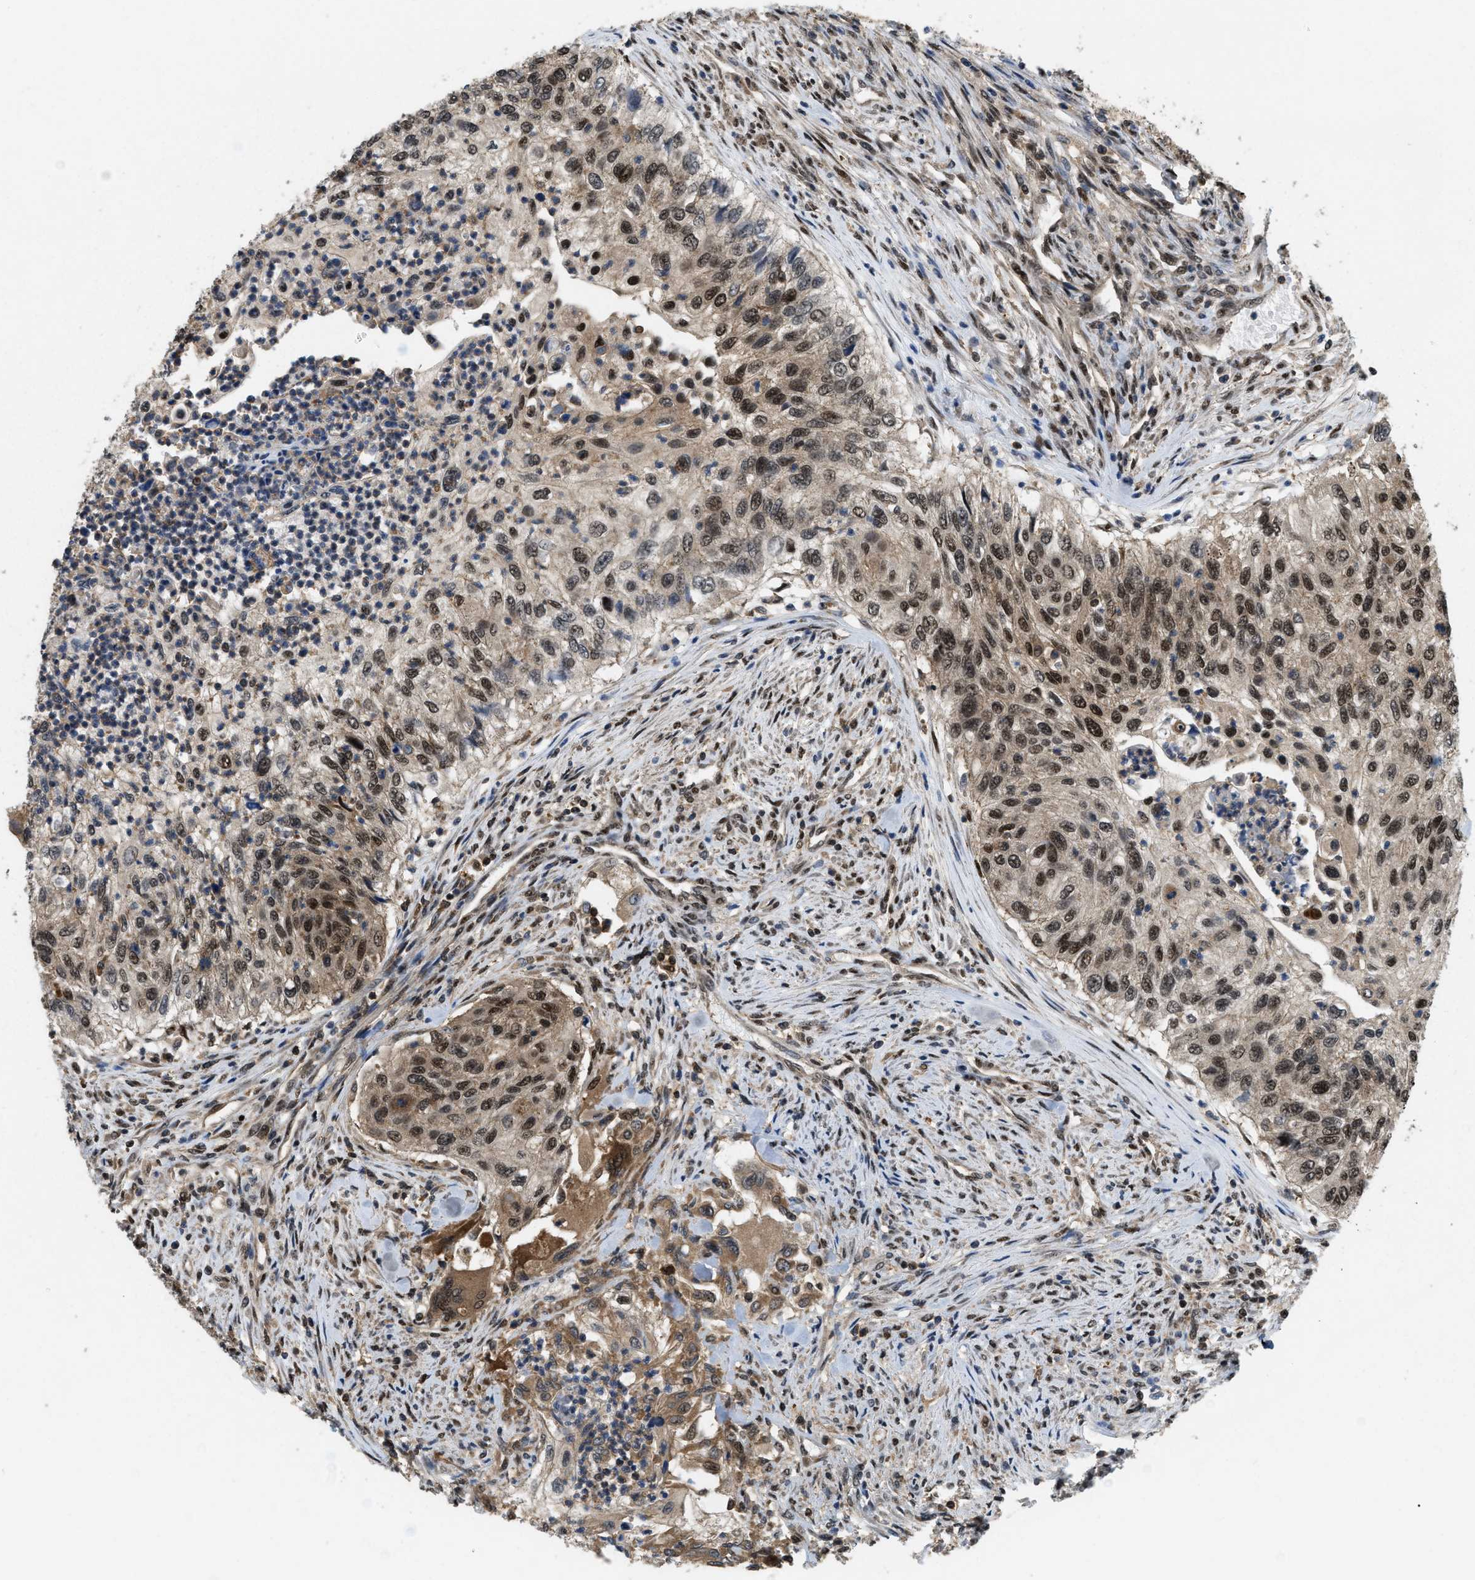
{"staining": {"intensity": "moderate", "quantity": ">75%", "location": "cytoplasmic/membranous,nuclear"}, "tissue": "urothelial cancer", "cell_type": "Tumor cells", "image_type": "cancer", "snomed": [{"axis": "morphology", "description": "Urothelial carcinoma, High grade"}, {"axis": "topography", "description": "Urinary bladder"}], "caption": "IHC image of neoplastic tissue: human high-grade urothelial carcinoma stained using immunohistochemistry (IHC) displays medium levels of moderate protein expression localized specifically in the cytoplasmic/membranous and nuclear of tumor cells, appearing as a cytoplasmic/membranous and nuclear brown color.", "gene": "ATF7IP", "patient": {"sex": "female", "age": 60}}